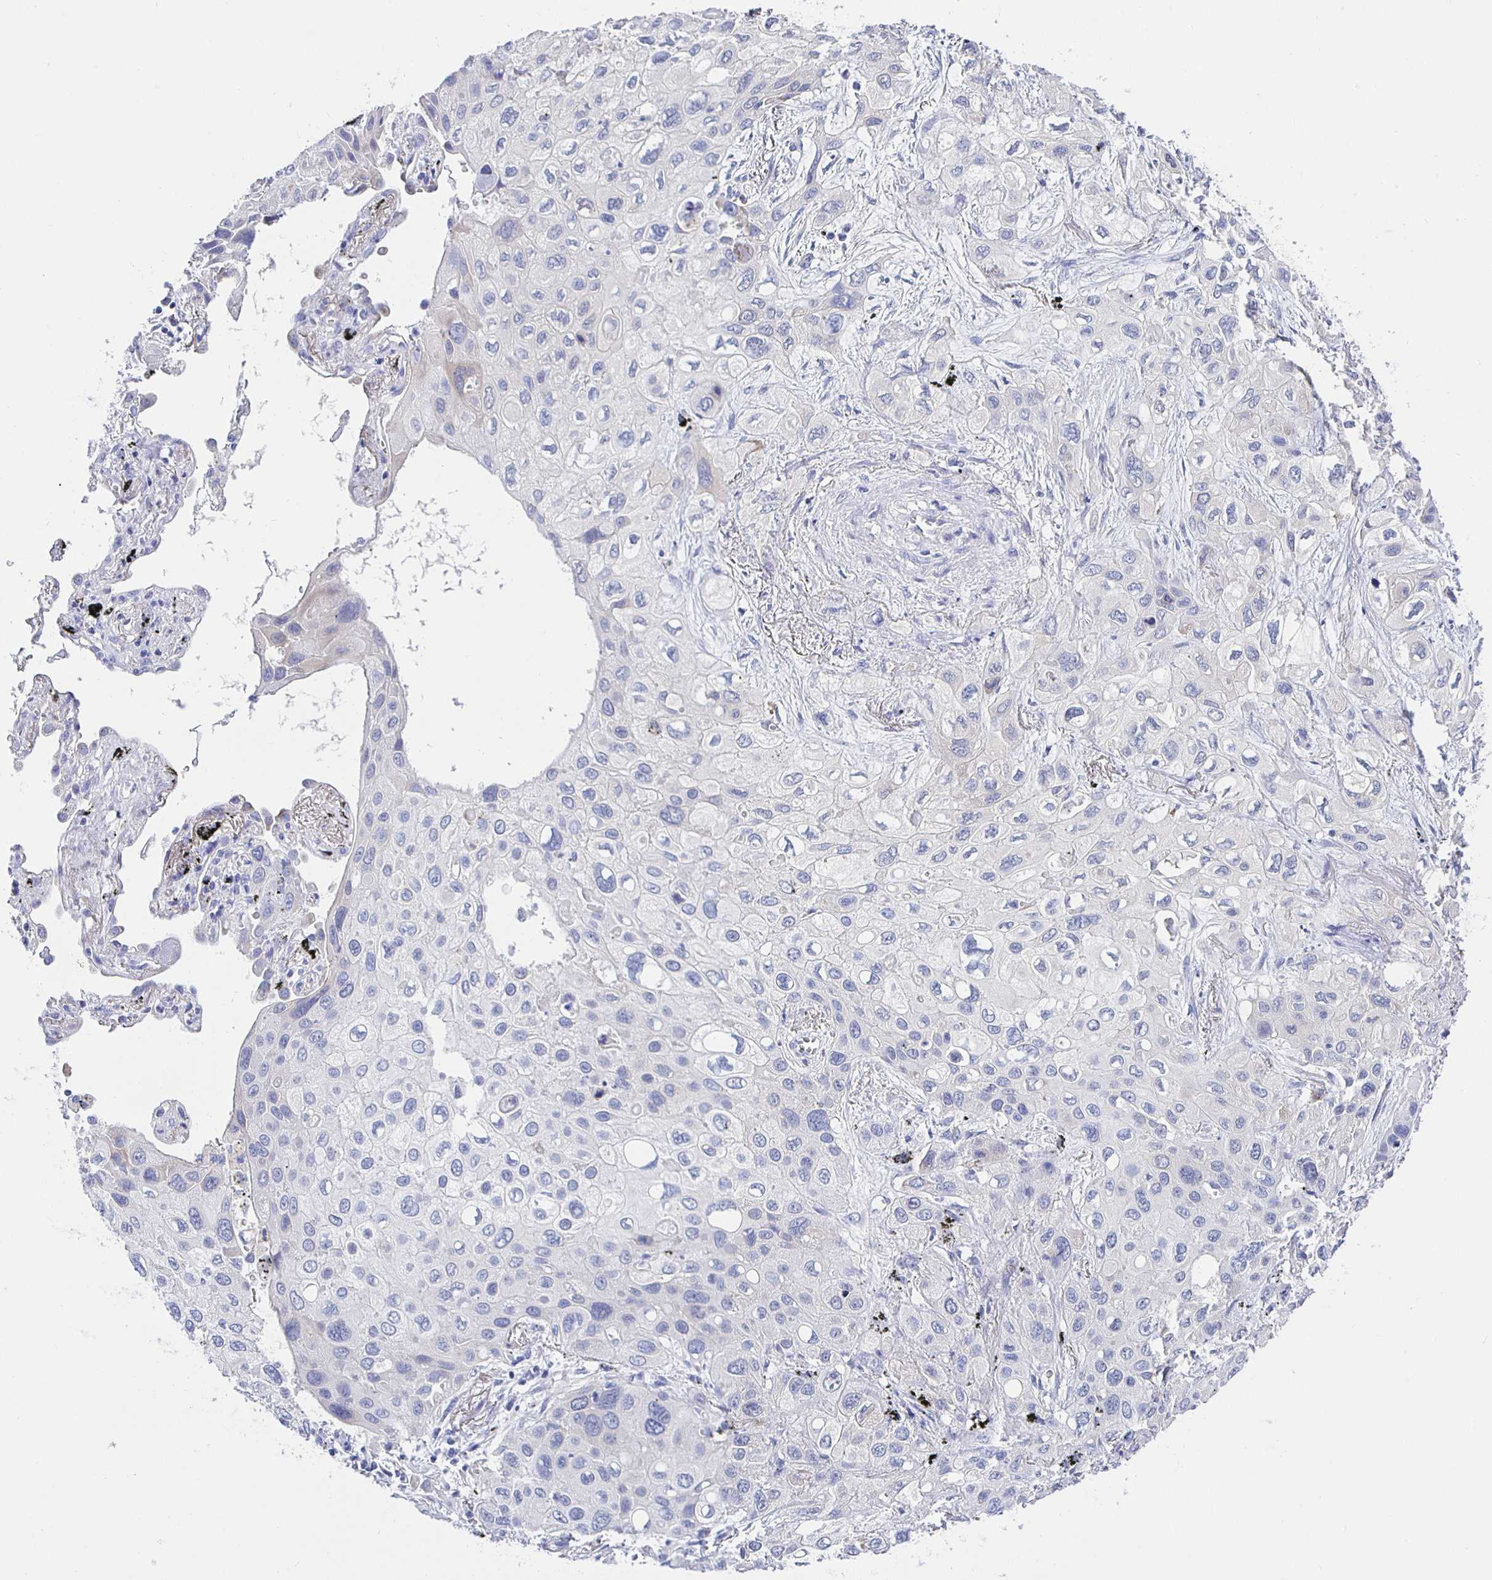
{"staining": {"intensity": "negative", "quantity": "none", "location": "none"}, "tissue": "lung cancer", "cell_type": "Tumor cells", "image_type": "cancer", "snomed": [{"axis": "morphology", "description": "Squamous cell carcinoma, NOS"}, {"axis": "morphology", "description": "Squamous cell carcinoma, metastatic, NOS"}, {"axis": "topography", "description": "Lung"}], "caption": "Tumor cells are negative for brown protein staining in lung cancer. (Immunohistochemistry, brightfield microscopy, high magnification).", "gene": "HSPA4L", "patient": {"sex": "male", "age": 59}}